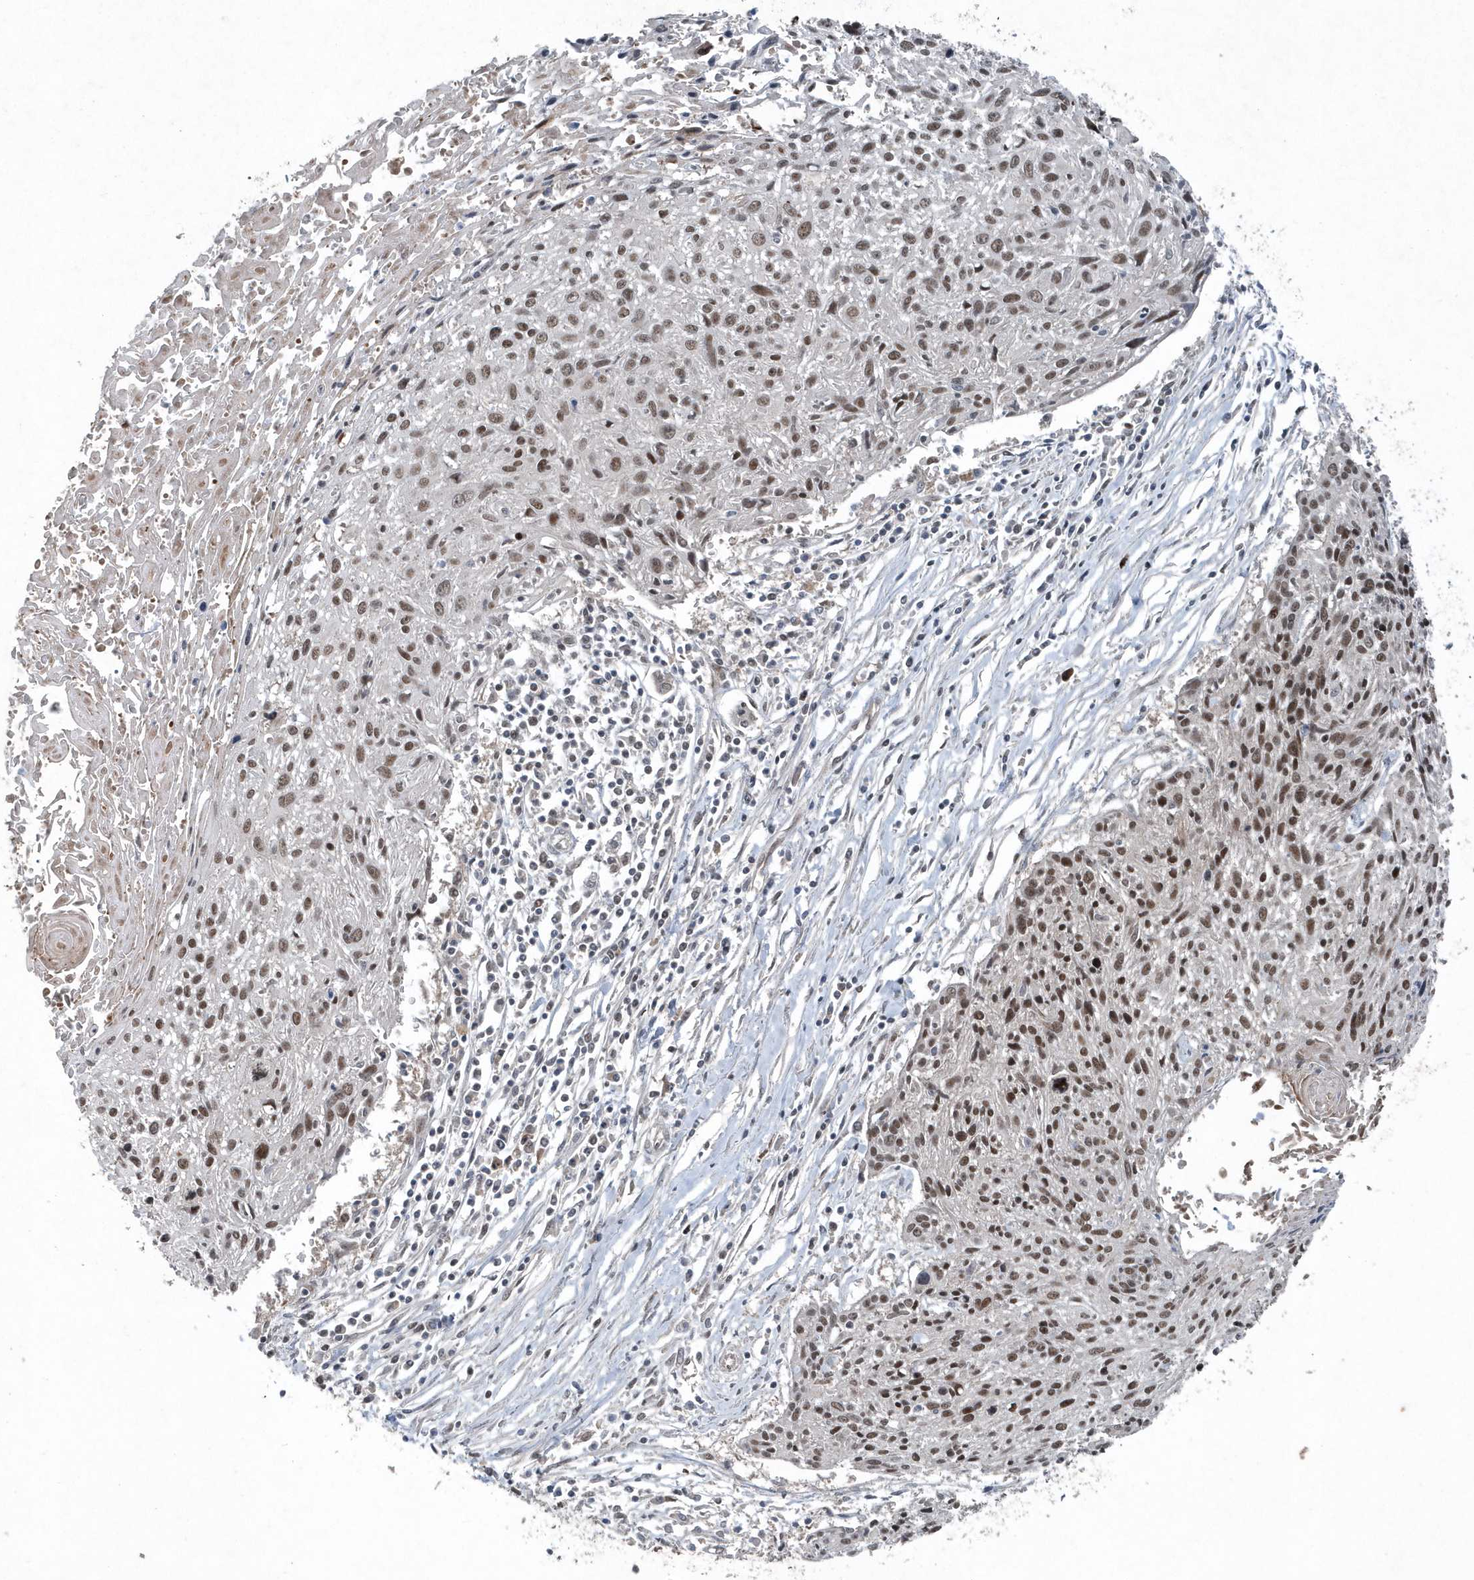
{"staining": {"intensity": "moderate", "quantity": ">75%", "location": "nuclear"}, "tissue": "cervical cancer", "cell_type": "Tumor cells", "image_type": "cancer", "snomed": [{"axis": "morphology", "description": "Squamous cell carcinoma, NOS"}, {"axis": "topography", "description": "Cervix"}], "caption": "Brown immunohistochemical staining in human cervical cancer shows moderate nuclear staining in about >75% of tumor cells. (Brightfield microscopy of DAB IHC at high magnification).", "gene": "QTRT2", "patient": {"sex": "female", "age": 51}}